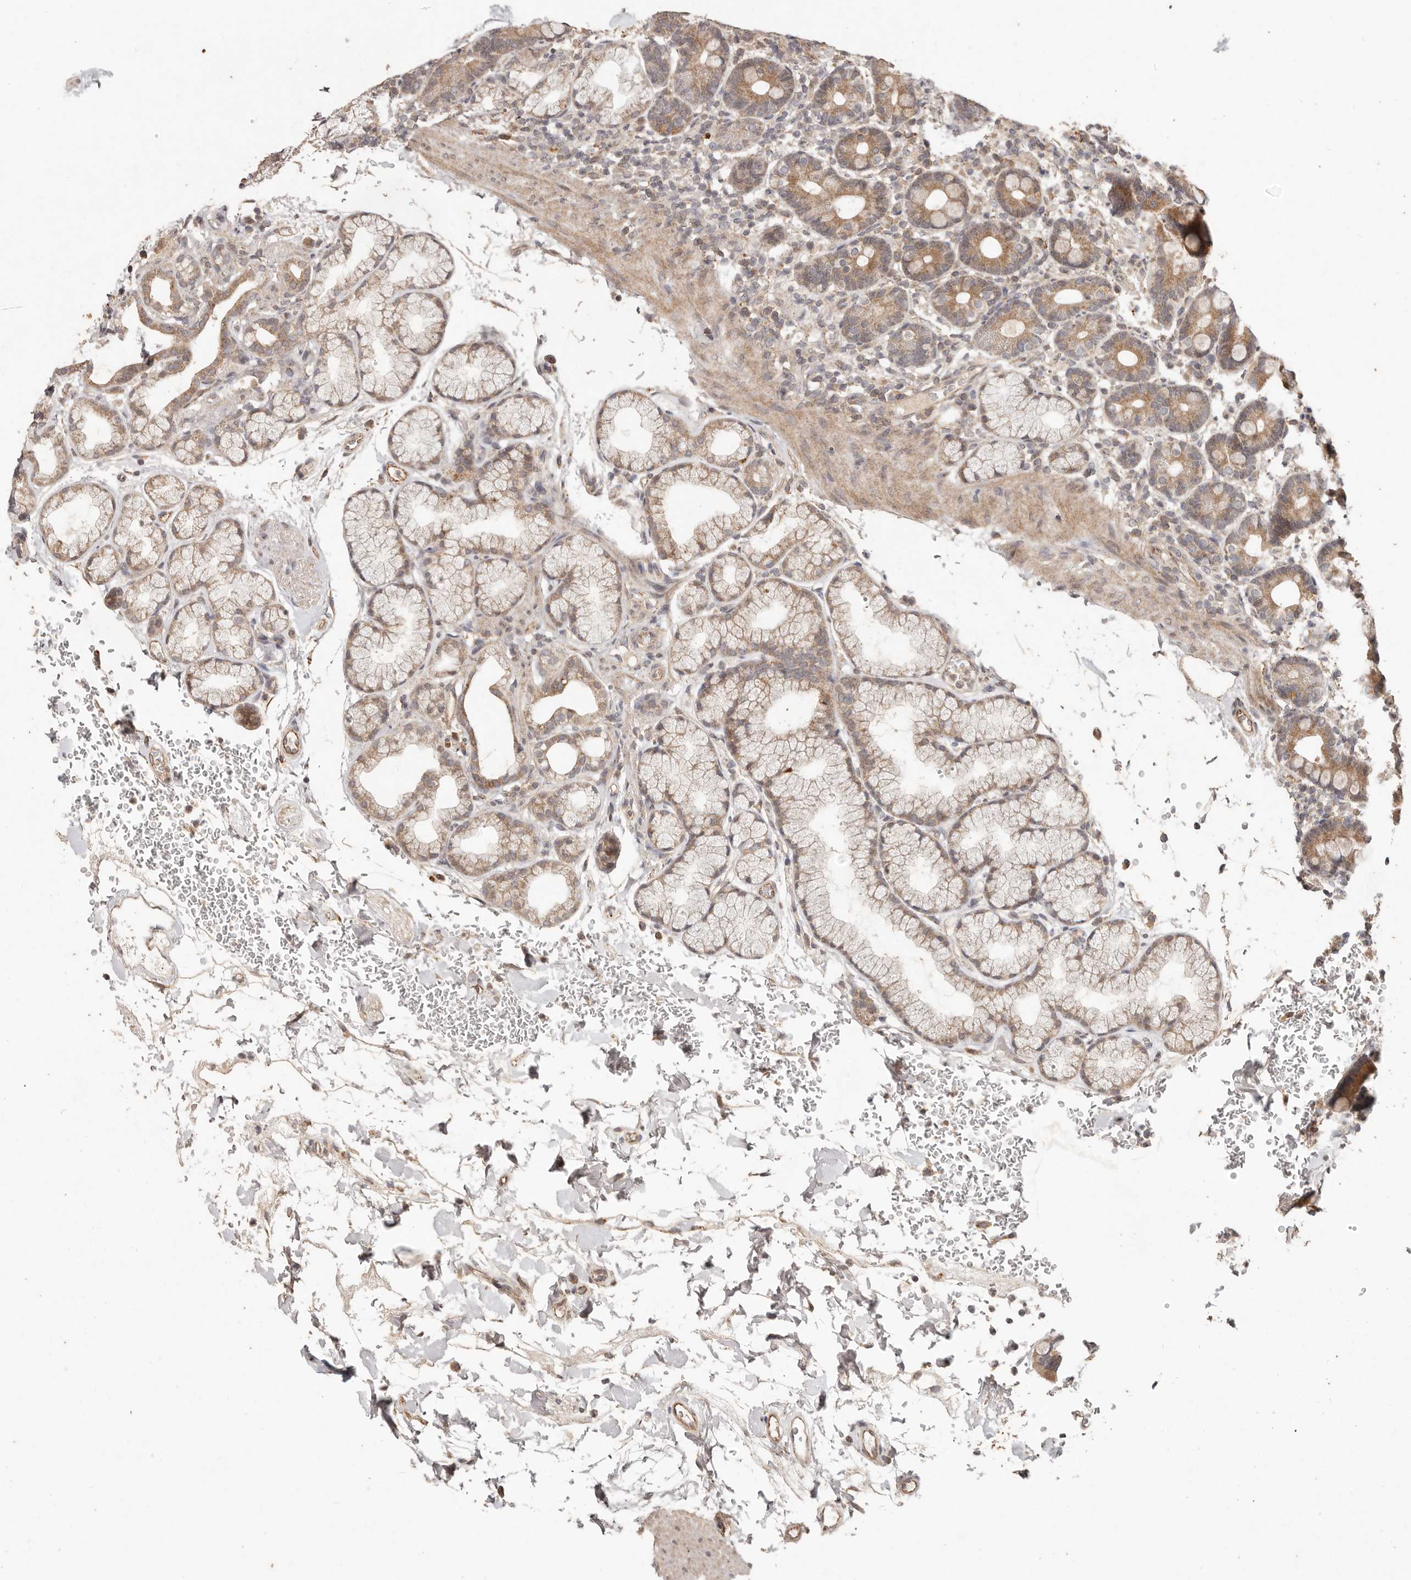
{"staining": {"intensity": "moderate", "quantity": ">75%", "location": "cytoplasmic/membranous"}, "tissue": "duodenum", "cell_type": "Glandular cells", "image_type": "normal", "snomed": [{"axis": "morphology", "description": "Normal tissue, NOS"}, {"axis": "topography", "description": "Duodenum"}], "caption": "IHC of unremarkable duodenum demonstrates medium levels of moderate cytoplasmic/membranous expression in approximately >75% of glandular cells. (DAB (3,3'-diaminobenzidine) = brown stain, brightfield microscopy at high magnification).", "gene": "PLOD2", "patient": {"sex": "male", "age": 54}}